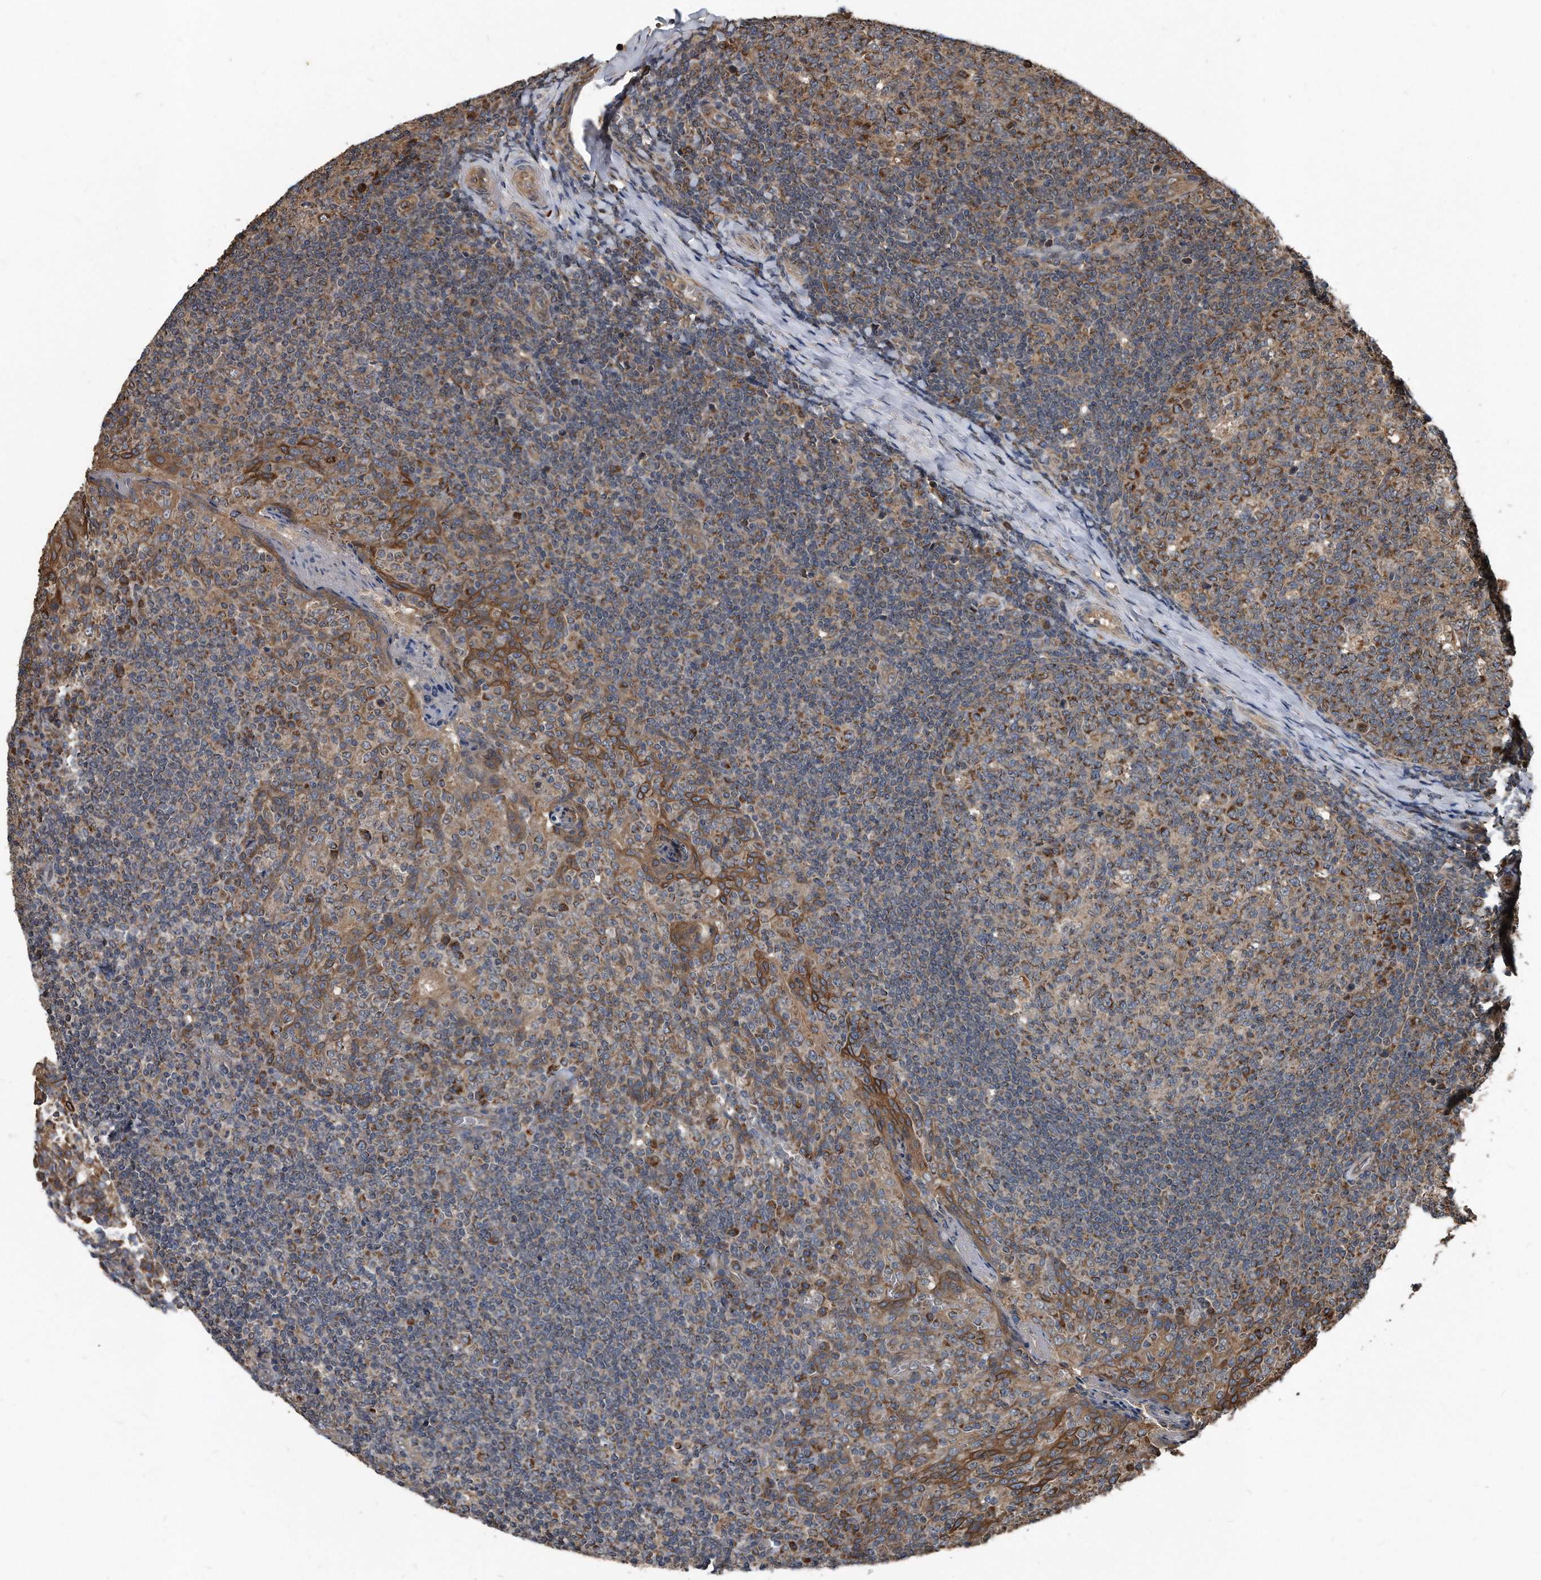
{"staining": {"intensity": "moderate", "quantity": "25%-75%", "location": "cytoplasmic/membranous"}, "tissue": "tonsil", "cell_type": "Germinal center cells", "image_type": "normal", "snomed": [{"axis": "morphology", "description": "Normal tissue, NOS"}, {"axis": "topography", "description": "Tonsil"}], "caption": "The photomicrograph reveals a brown stain indicating the presence of a protein in the cytoplasmic/membranous of germinal center cells in tonsil. (DAB (3,3'-diaminobenzidine) IHC with brightfield microscopy, high magnification).", "gene": "FAM136A", "patient": {"sex": "female", "age": 19}}